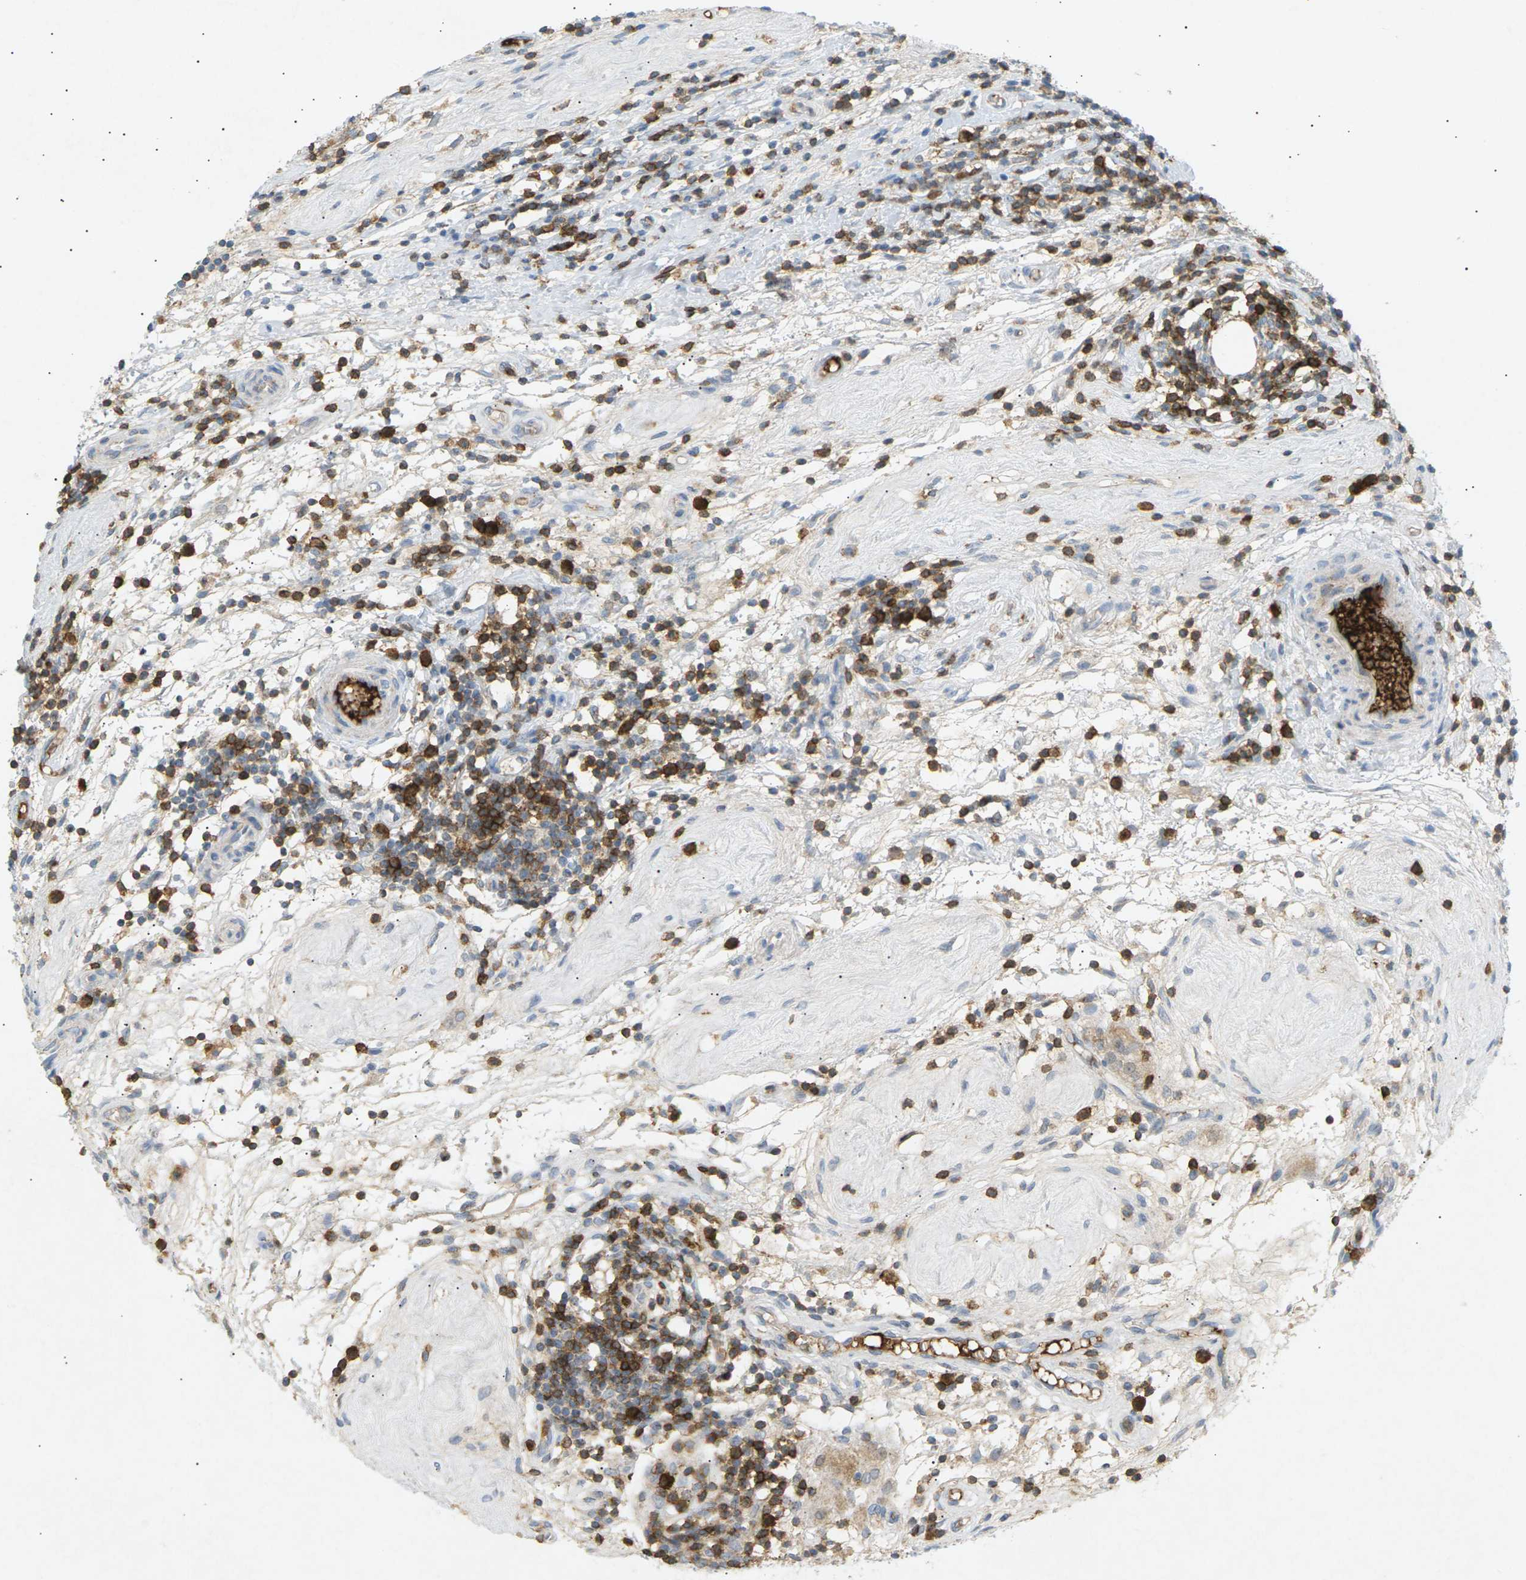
{"staining": {"intensity": "negative", "quantity": "none", "location": "none"}, "tissue": "testis cancer", "cell_type": "Tumor cells", "image_type": "cancer", "snomed": [{"axis": "morphology", "description": "Seminoma, NOS"}, {"axis": "topography", "description": "Testis"}], "caption": "Tumor cells are negative for protein expression in human testis cancer (seminoma). (Stains: DAB immunohistochemistry (IHC) with hematoxylin counter stain, Microscopy: brightfield microscopy at high magnification).", "gene": "LIME1", "patient": {"sex": "male", "age": 43}}